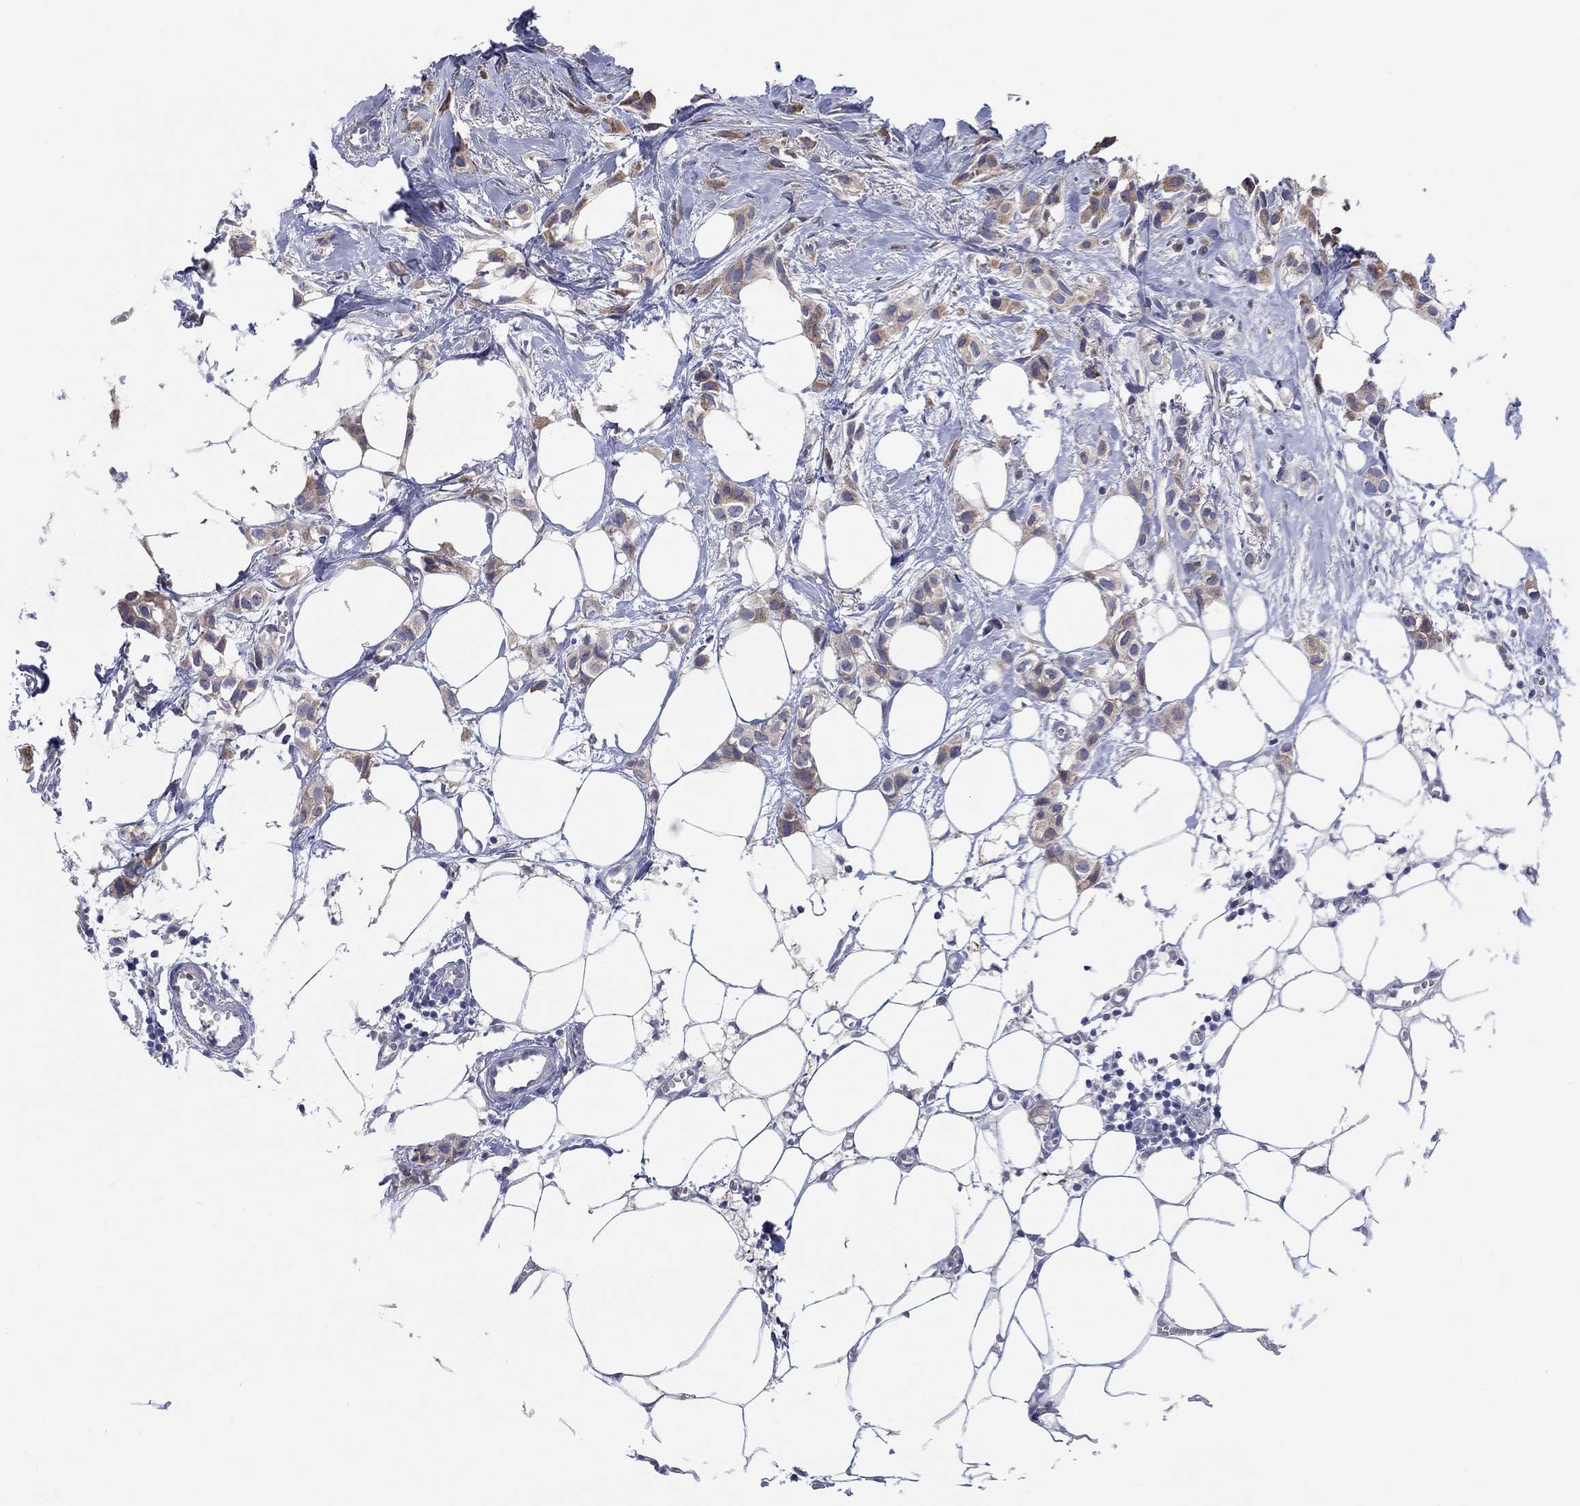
{"staining": {"intensity": "weak", "quantity": ">75%", "location": "cytoplasmic/membranous"}, "tissue": "breast cancer", "cell_type": "Tumor cells", "image_type": "cancer", "snomed": [{"axis": "morphology", "description": "Duct carcinoma"}, {"axis": "topography", "description": "Breast"}], "caption": "Protein staining of breast infiltrating ductal carcinoma tissue reveals weak cytoplasmic/membranous staining in about >75% of tumor cells.", "gene": "LRRC4C", "patient": {"sex": "female", "age": 85}}